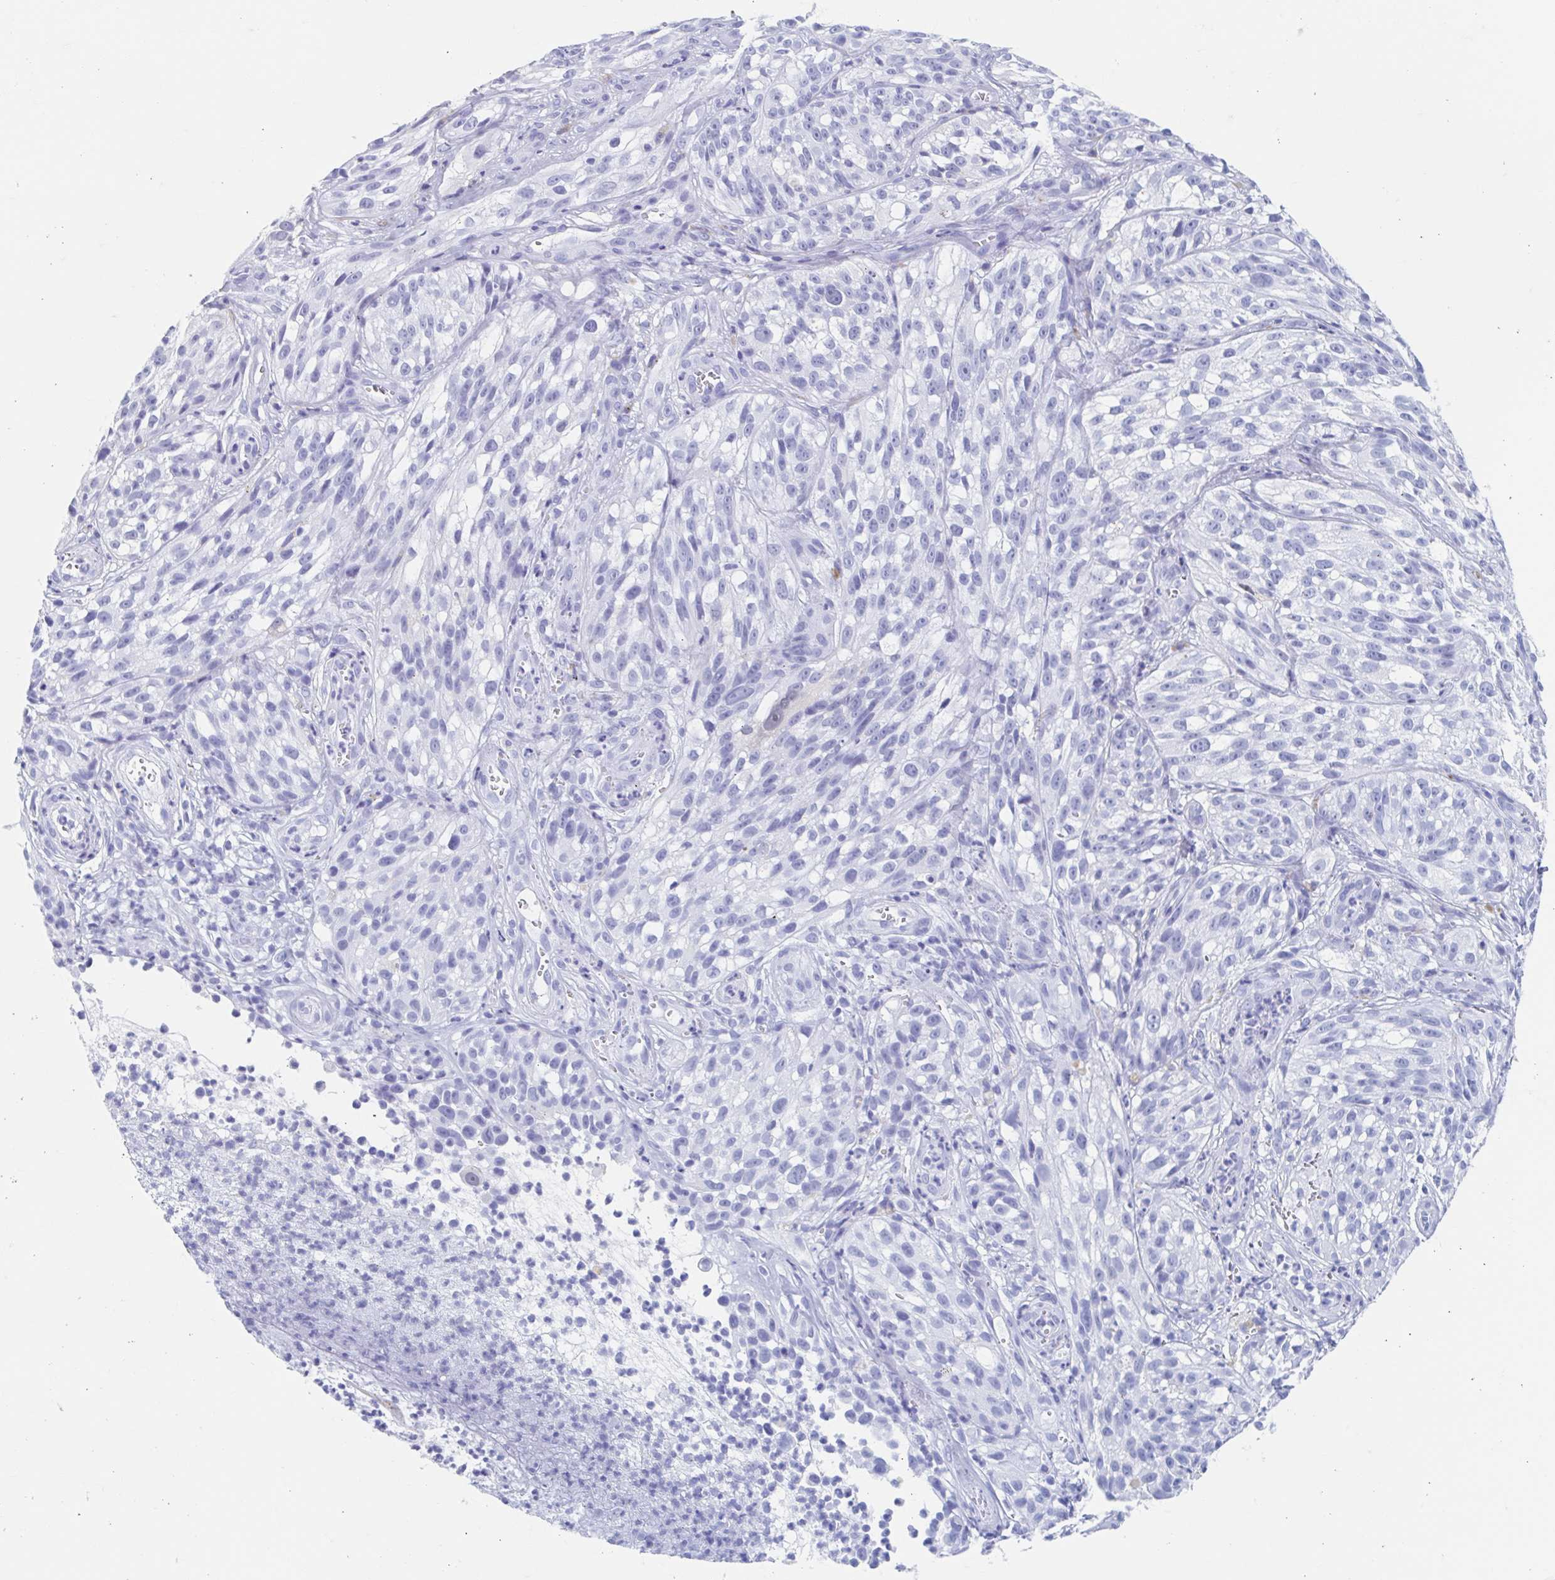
{"staining": {"intensity": "negative", "quantity": "none", "location": "none"}, "tissue": "melanoma", "cell_type": "Tumor cells", "image_type": "cancer", "snomed": [{"axis": "morphology", "description": "Malignant melanoma, NOS"}, {"axis": "topography", "description": "Skin"}], "caption": "Micrograph shows no protein expression in tumor cells of melanoma tissue.", "gene": "HDGFL1", "patient": {"sex": "female", "age": 85}}